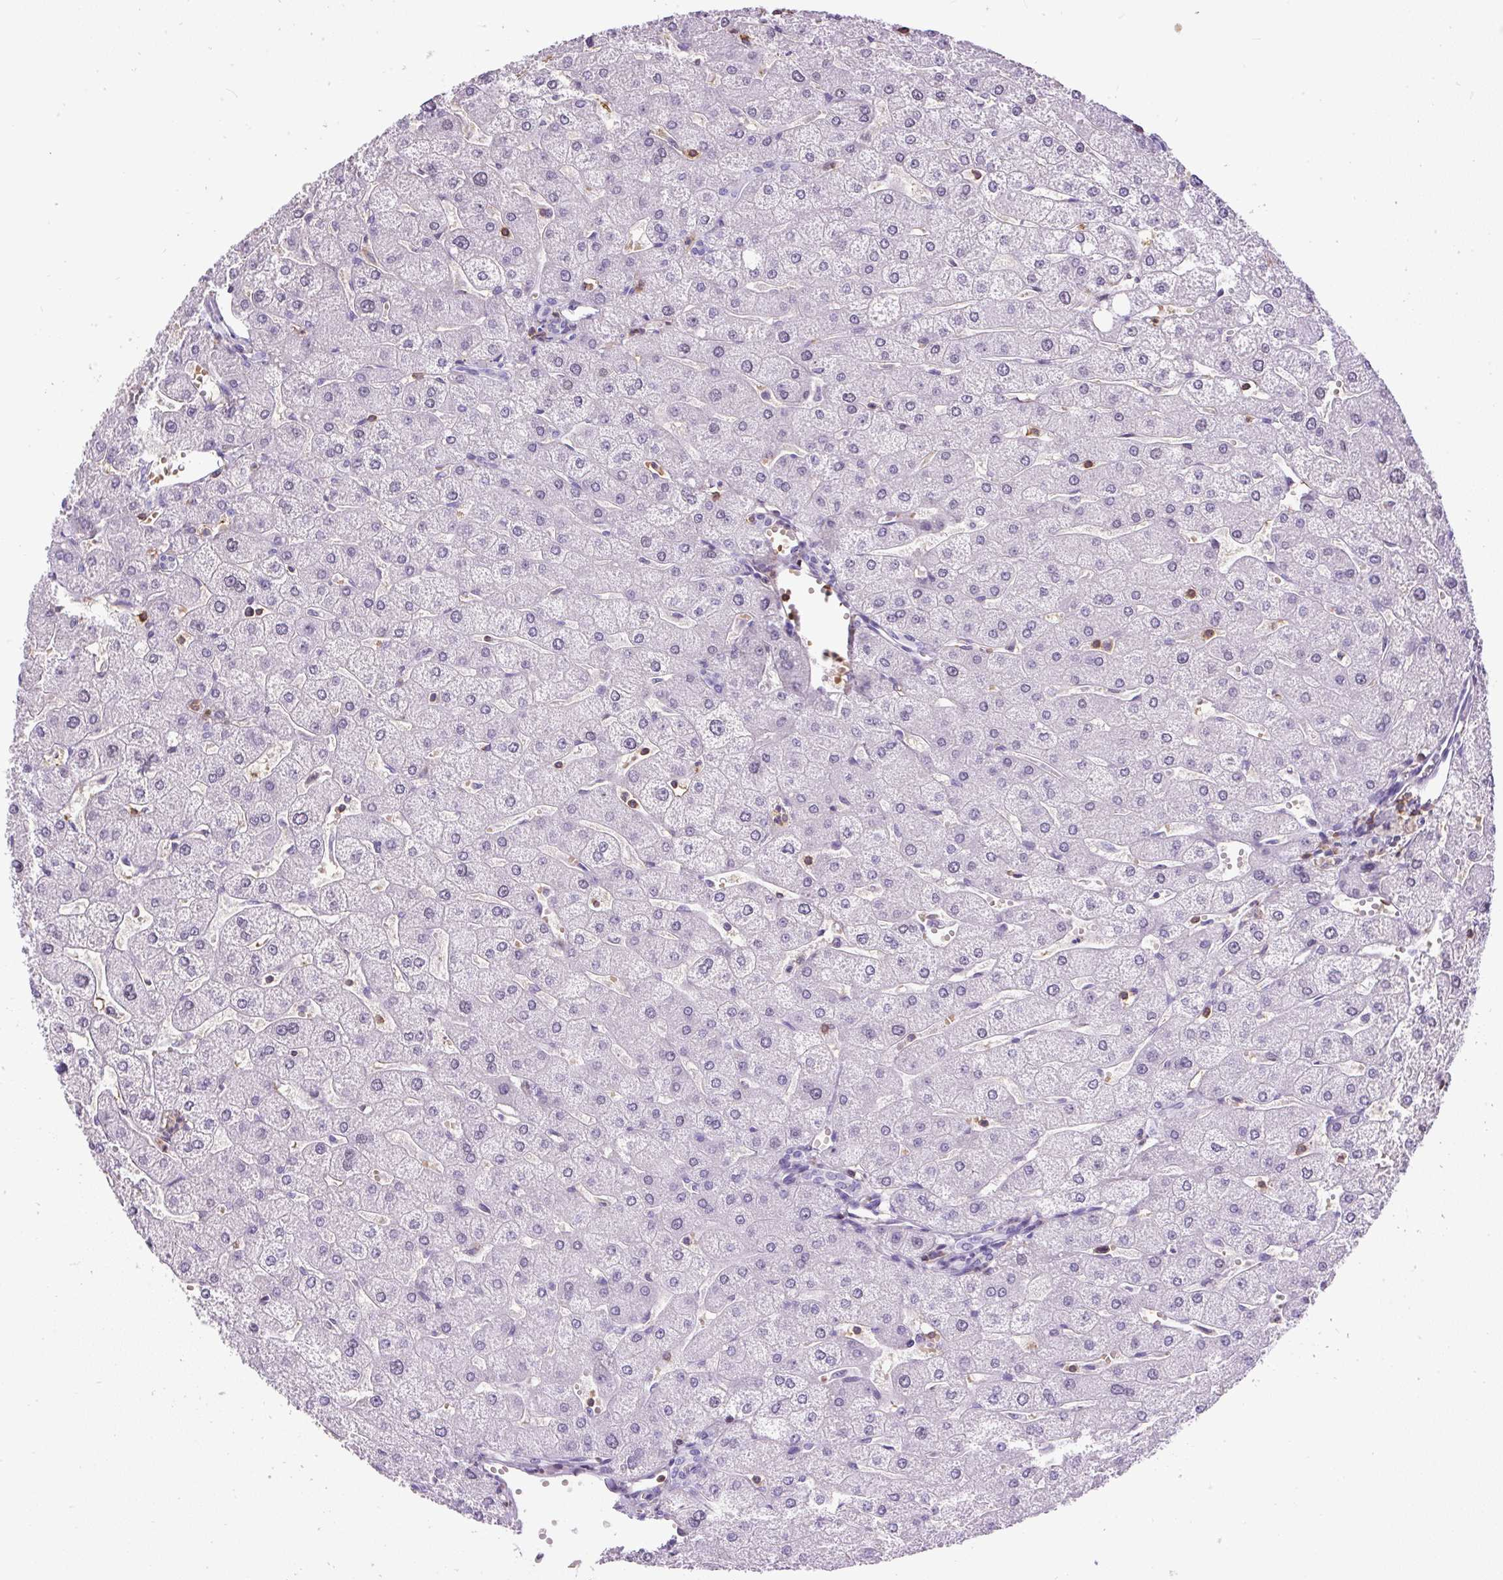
{"staining": {"intensity": "negative", "quantity": "none", "location": "none"}, "tissue": "liver", "cell_type": "Cholangiocytes", "image_type": "normal", "snomed": [{"axis": "morphology", "description": "Normal tissue, NOS"}, {"axis": "topography", "description": "Liver"}], "caption": "Immunohistochemistry (IHC) image of benign liver: liver stained with DAB (3,3'-diaminobenzidine) demonstrates no significant protein positivity in cholangiocytes. (Immunohistochemistry (IHC), brightfield microscopy, high magnification).", "gene": "FAM228B", "patient": {"sex": "male", "age": 67}}